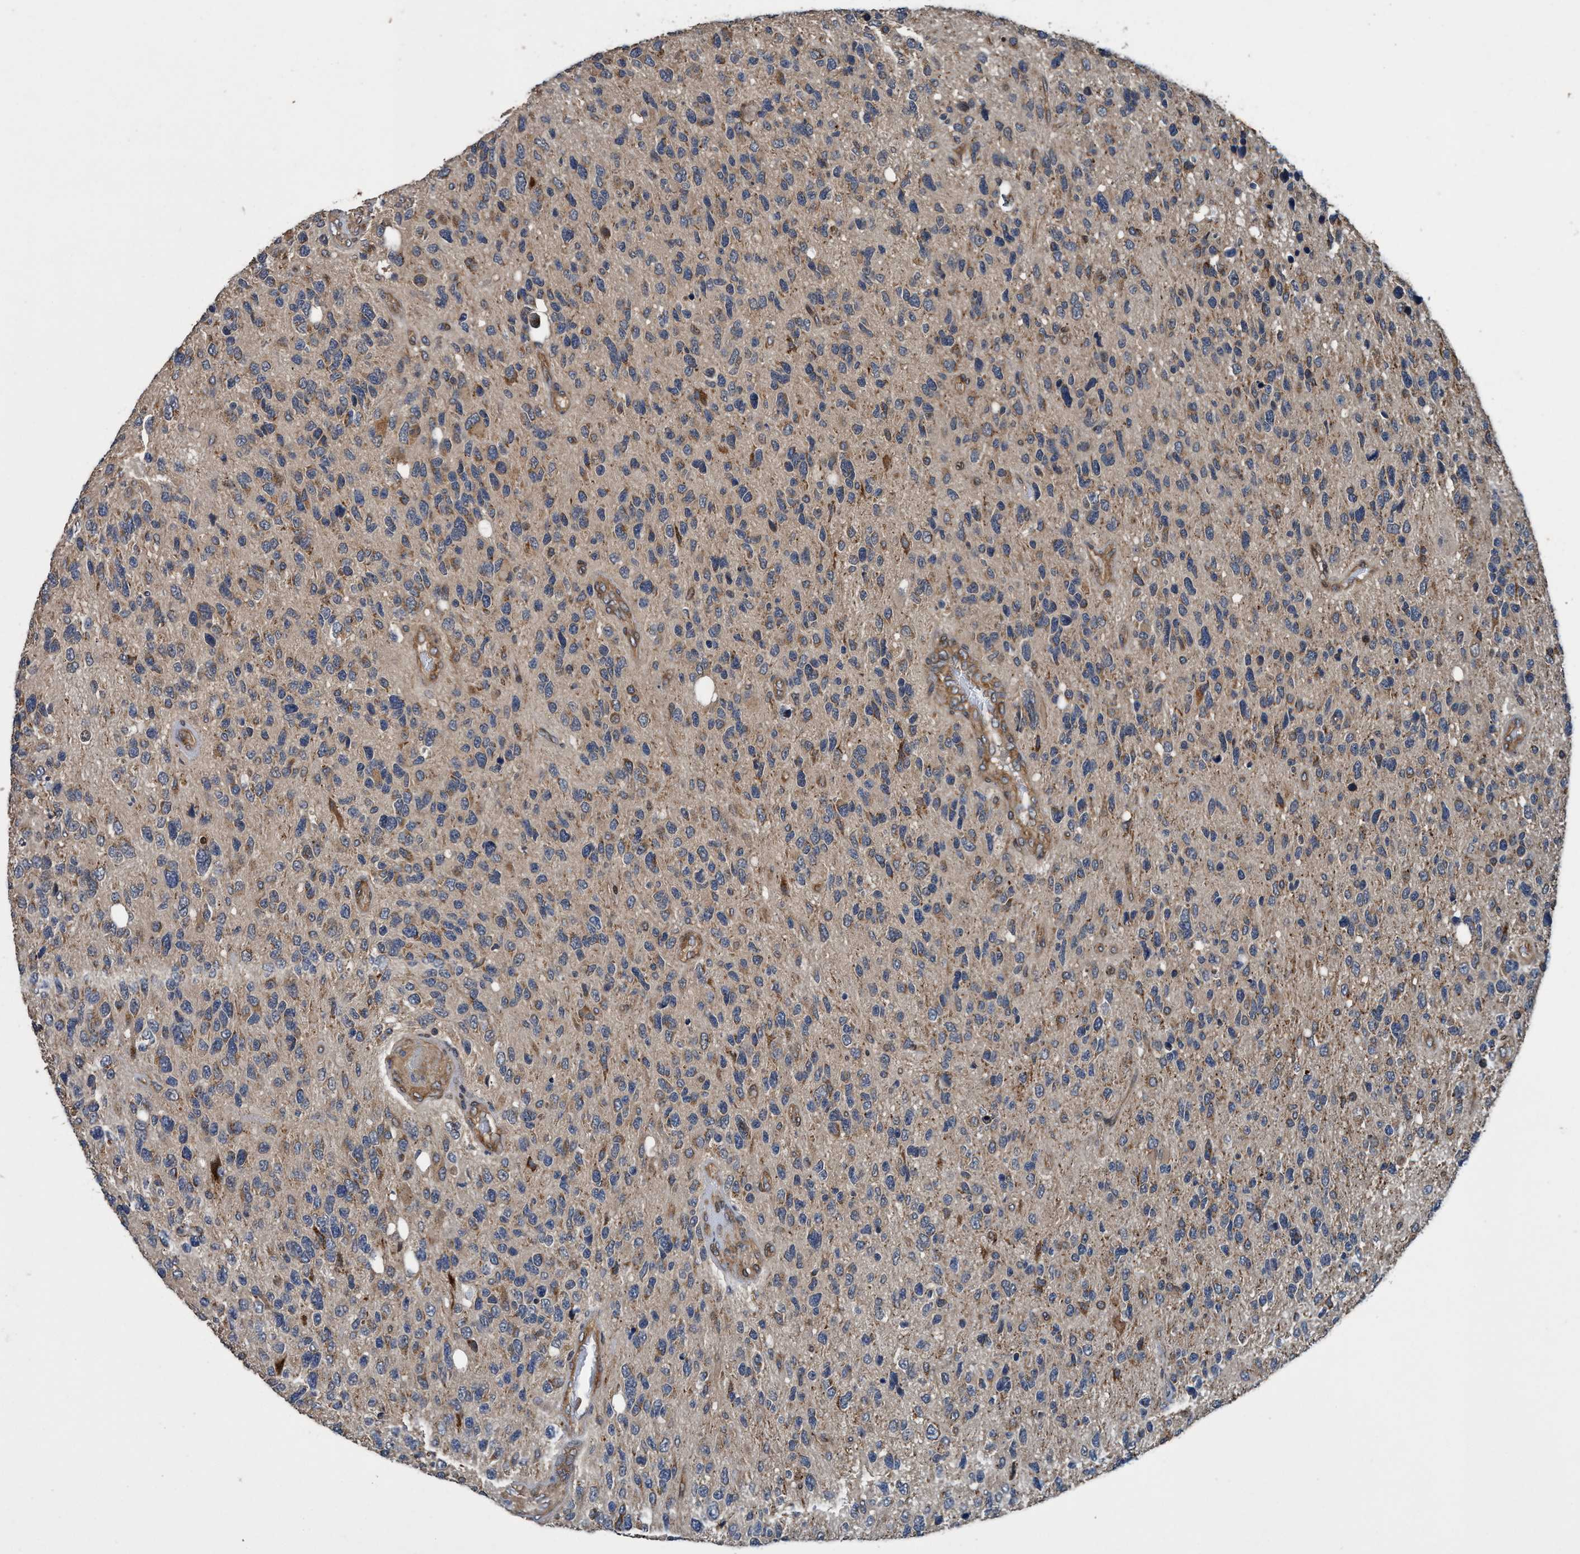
{"staining": {"intensity": "moderate", "quantity": "<25%", "location": "cytoplasmic/membranous"}, "tissue": "glioma", "cell_type": "Tumor cells", "image_type": "cancer", "snomed": [{"axis": "morphology", "description": "Glioma, malignant, High grade"}, {"axis": "topography", "description": "Brain"}], "caption": "Glioma stained for a protein (brown) reveals moderate cytoplasmic/membranous positive staining in approximately <25% of tumor cells.", "gene": "MACC1", "patient": {"sex": "female", "age": 58}}